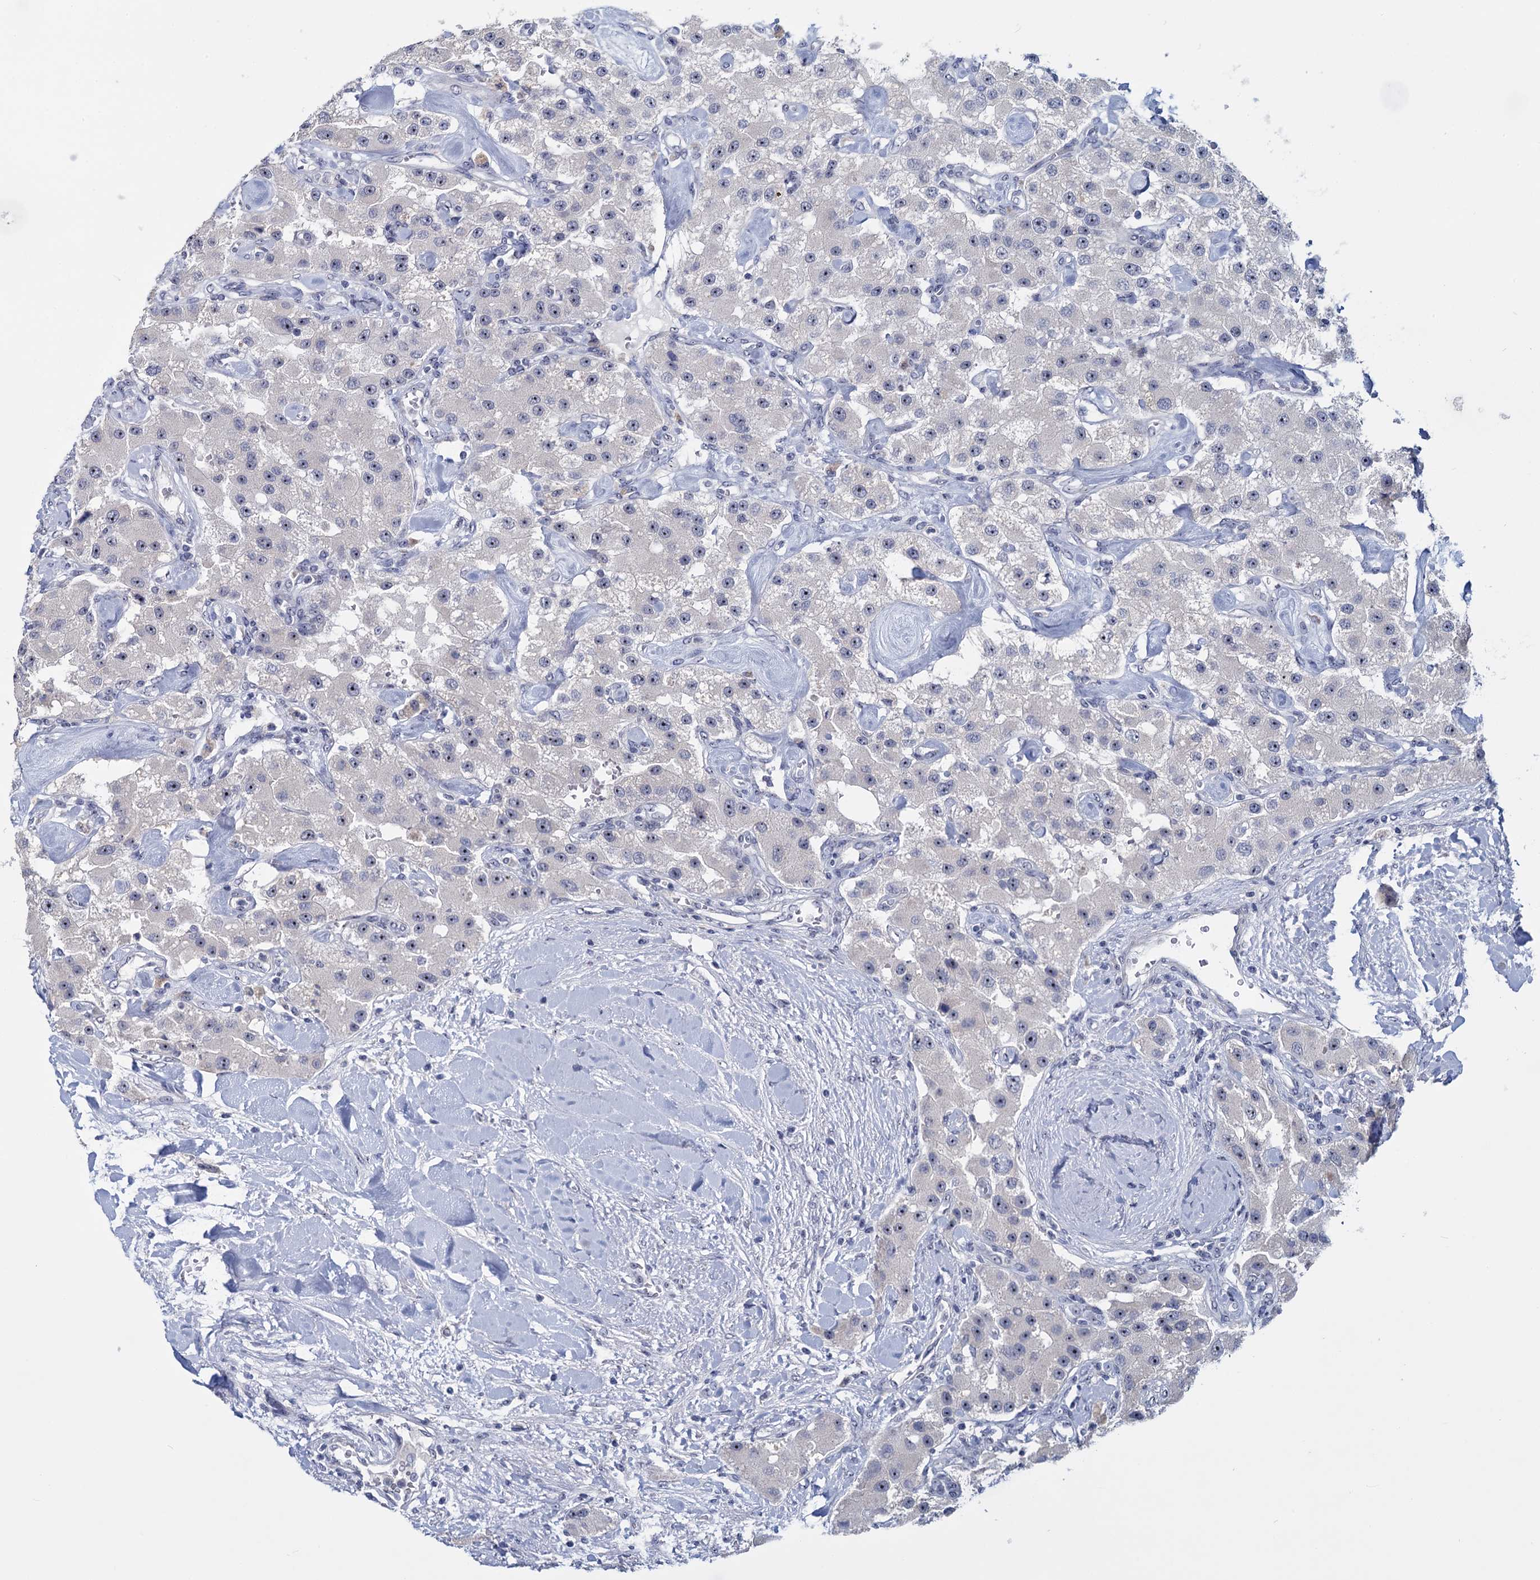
{"staining": {"intensity": "negative", "quantity": "none", "location": "none"}, "tissue": "carcinoid", "cell_type": "Tumor cells", "image_type": "cancer", "snomed": [{"axis": "morphology", "description": "Carcinoid, malignant, NOS"}, {"axis": "topography", "description": "Pancreas"}], "caption": "Tumor cells are negative for protein expression in human carcinoid.", "gene": "SFN", "patient": {"sex": "male", "age": 41}}